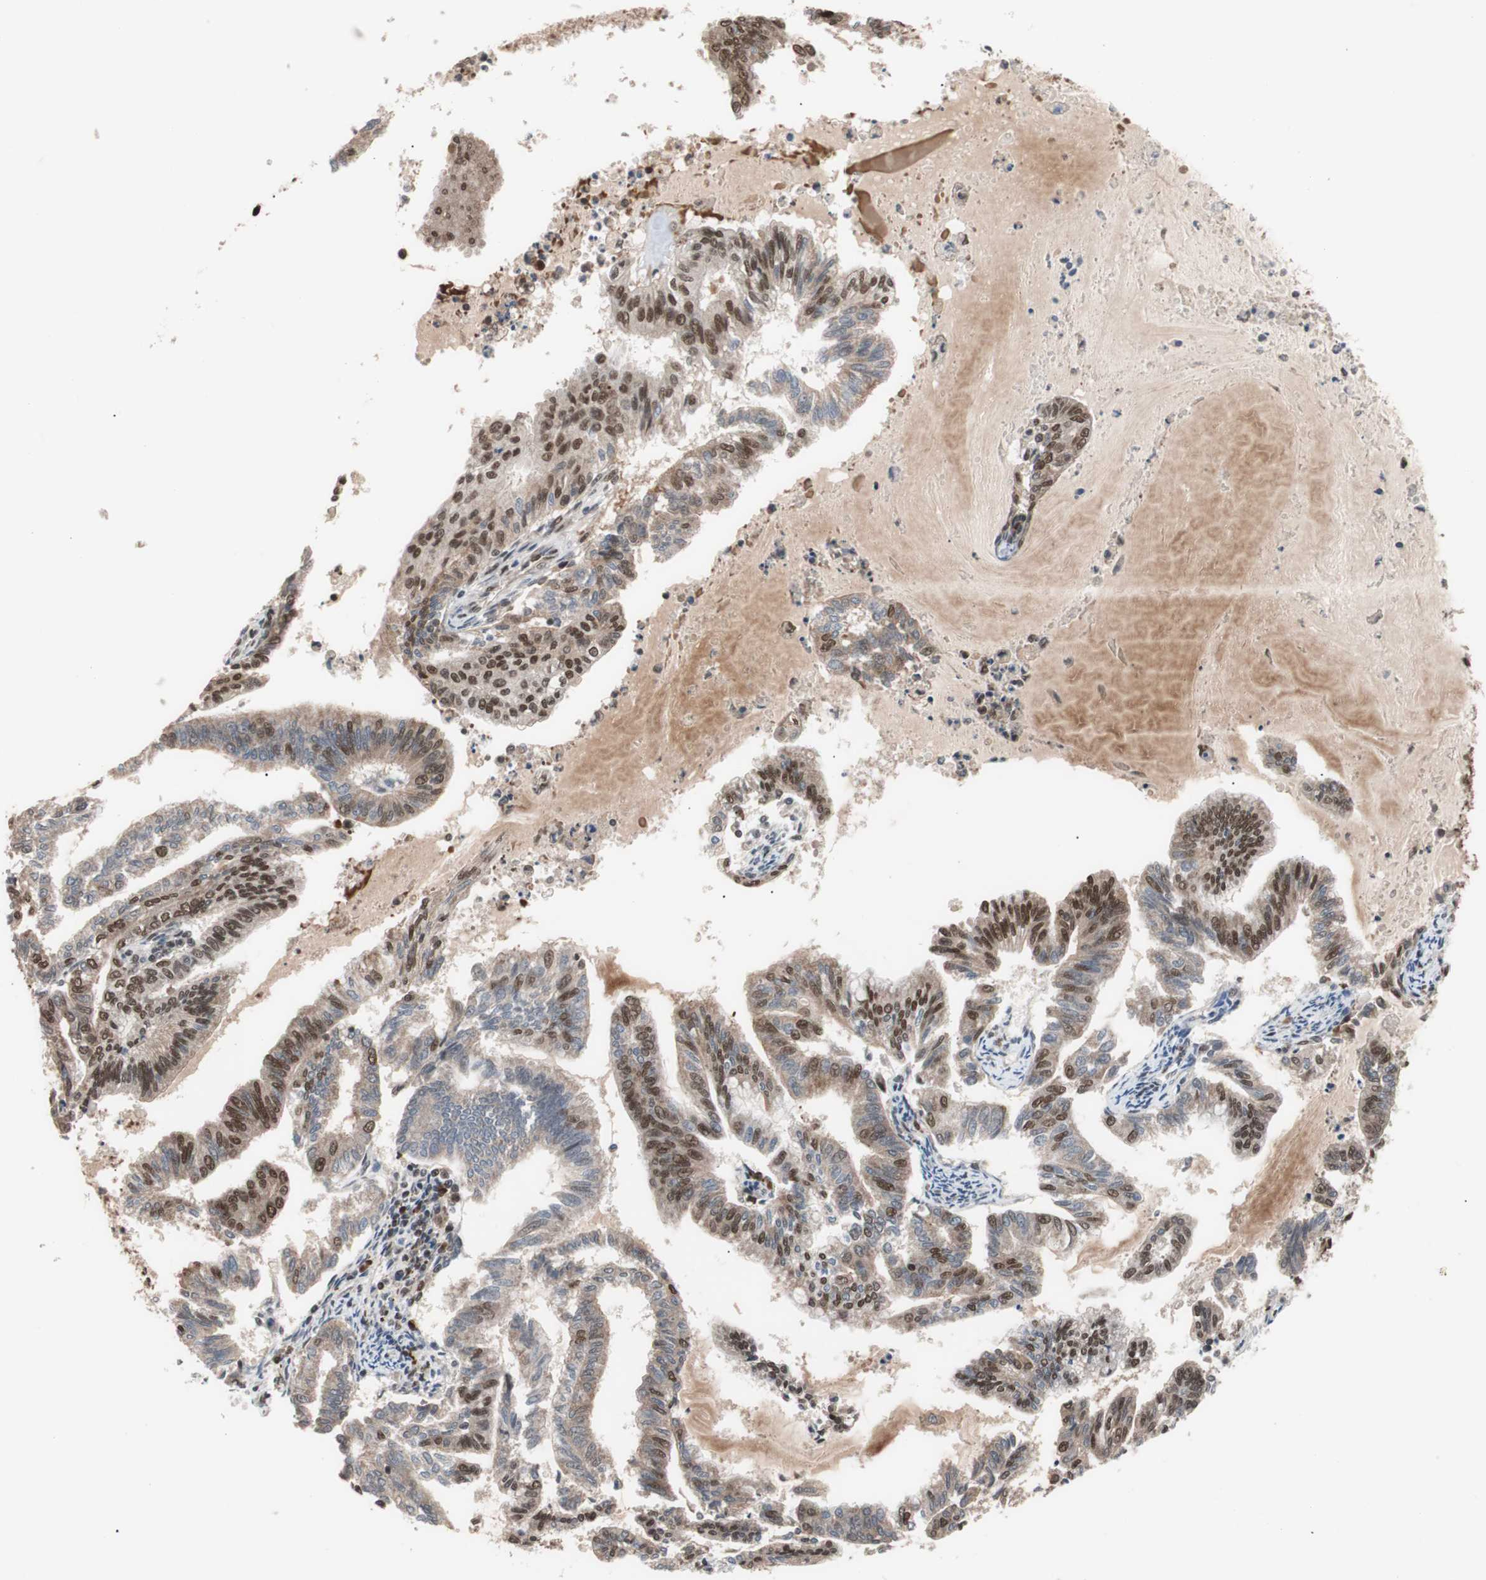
{"staining": {"intensity": "strong", "quantity": "25%-75%", "location": "cytoplasmic/membranous,nuclear"}, "tissue": "endometrial cancer", "cell_type": "Tumor cells", "image_type": "cancer", "snomed": [{"axis": "morphology", "description": "Adenocarcinoma, NOS"}, {"axis": "topography", "description": "Endometrium"}], "caption": "Protein expression analysis of human adenocarcinoma (endometrial) reveals strong cytoplasmic/membranous and nuclear positivity in approximately 25%-75% of tumor cells.", "gene": "CHAMP1", "patient": {"sex": "female", "age": 79}}